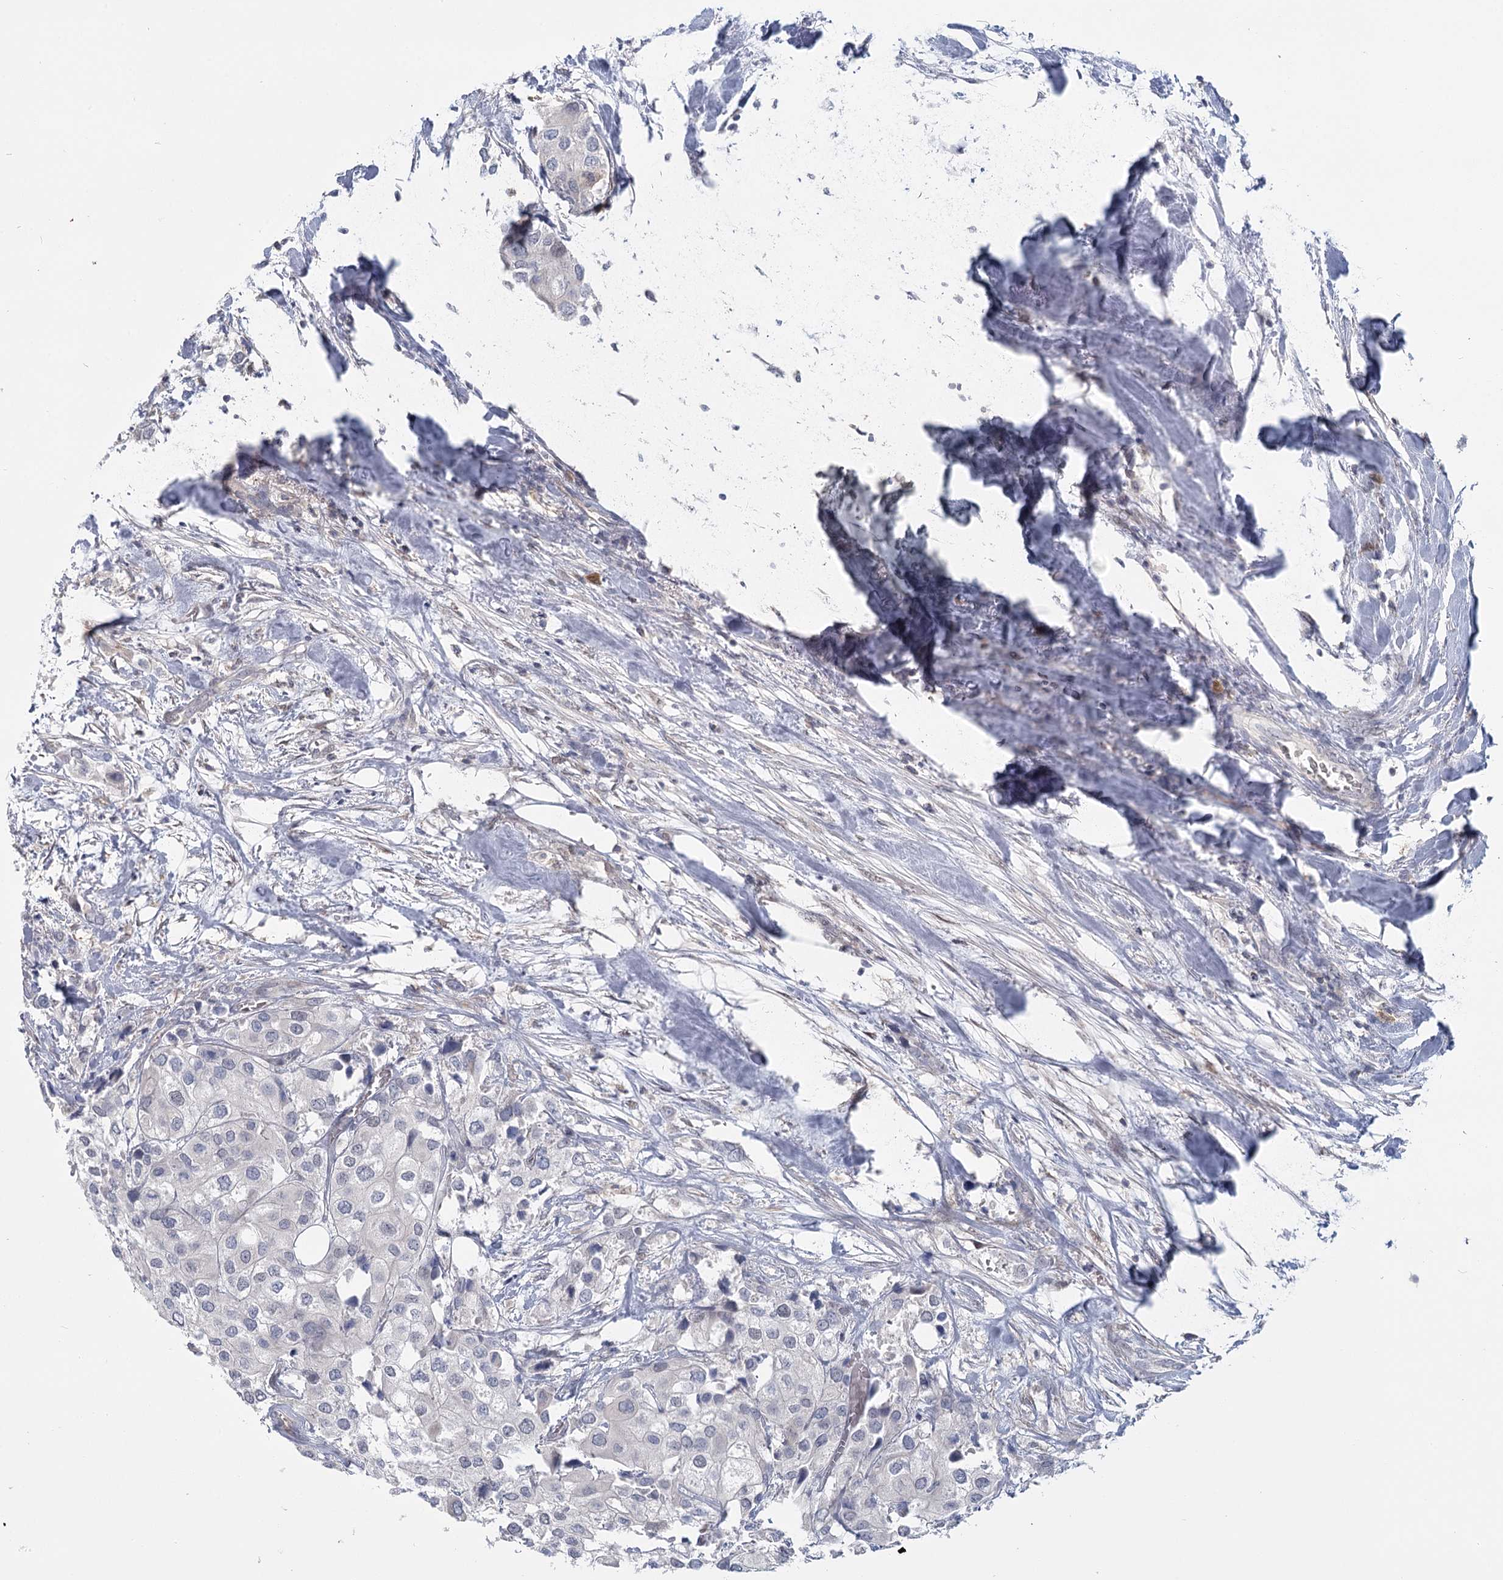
{"staining": {"intensity": "negative", "quantity": "none", "location": "none"}, "tissue": "urothelial cancer", "cell_type": "Tumor cells", "image_type": "cancer", "snomed": [{"axis": "morphology", "description": "Urothelial carcinoma, High grade"}, {"axis": "topography", "description": "Urinary bladder"}], "caption": "The IHC photomicrograph has no significant expression in tumor cells of urothelial carcinoma (high-grade) tissue.", "gene": "USP11", "patient": {"sex": "male", "age": 64}}